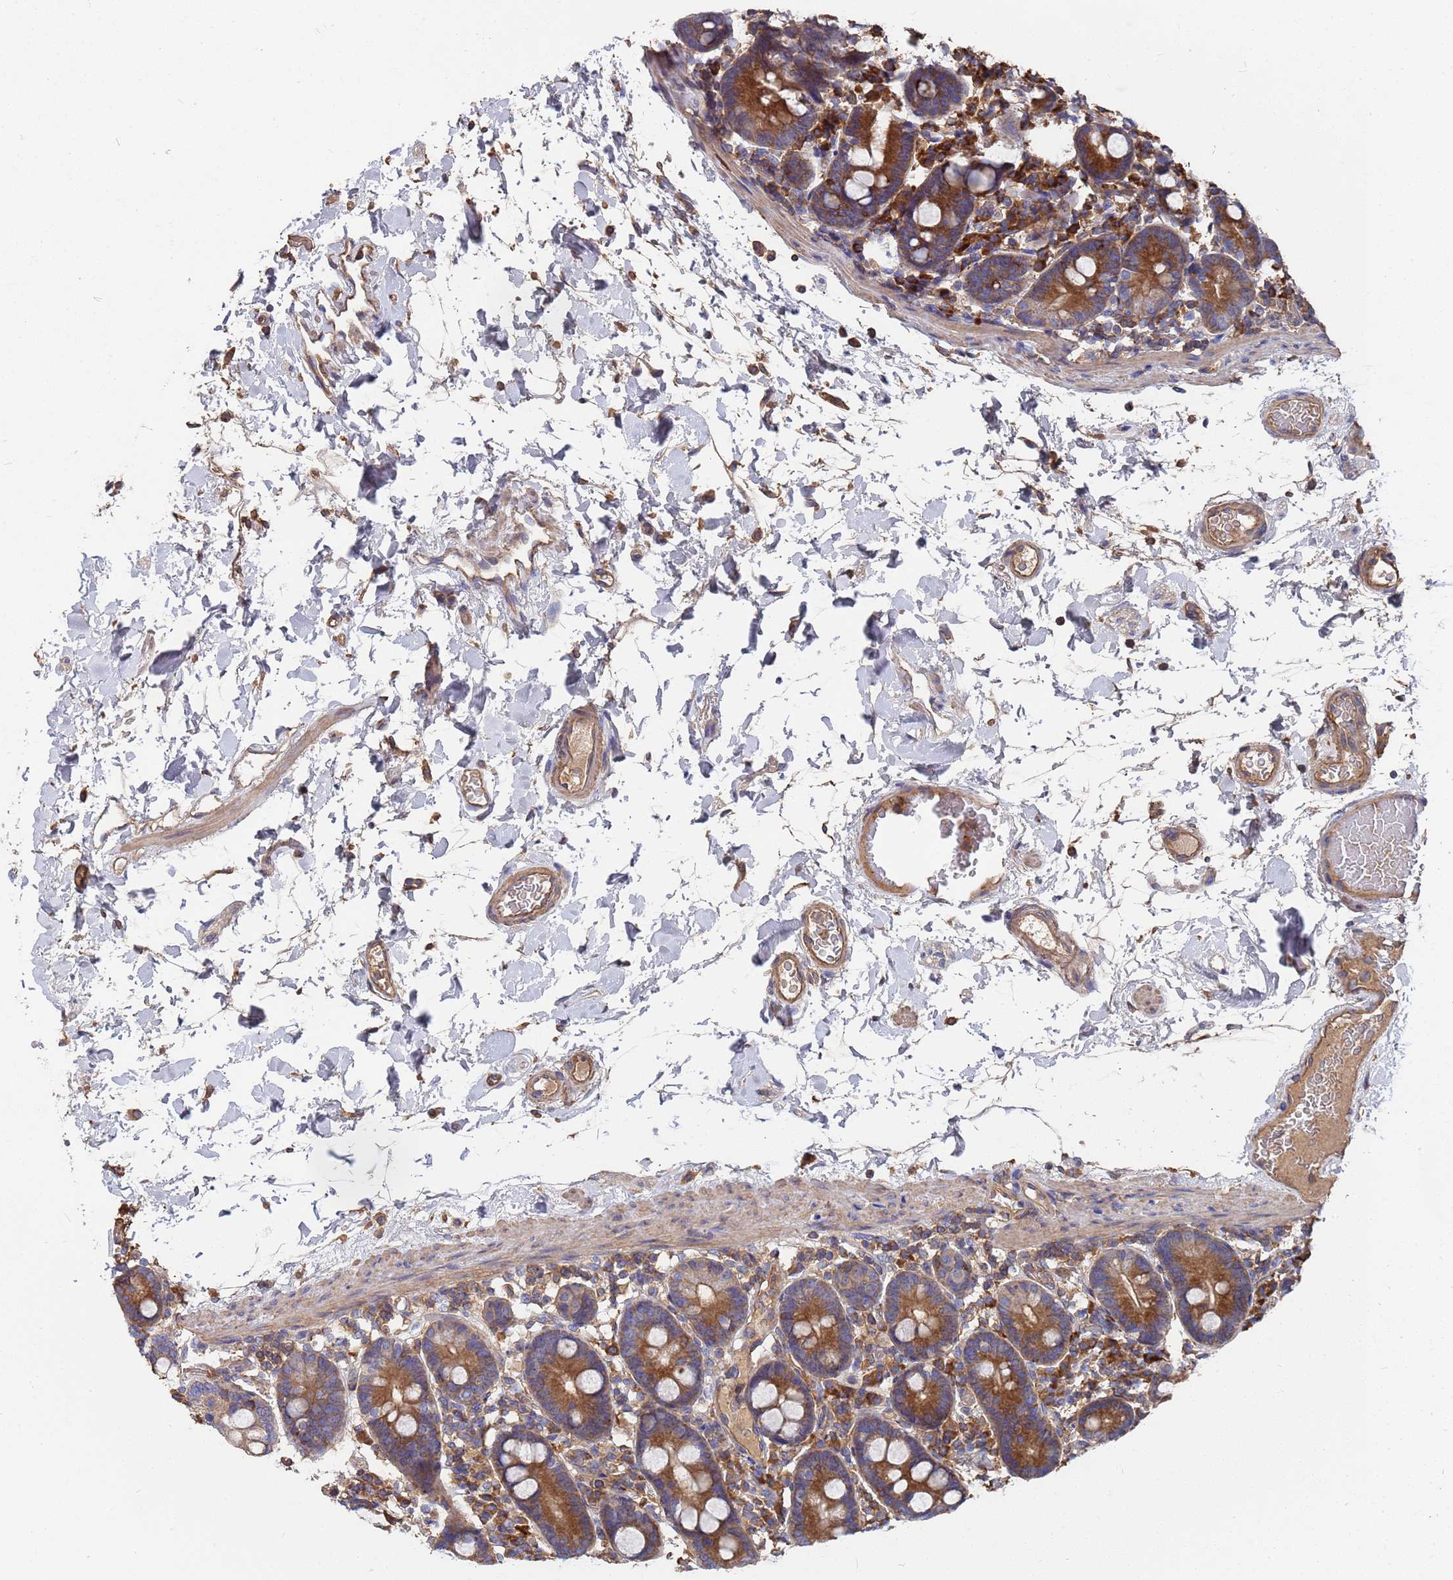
{"staining": {"intensity": "moderate", "quantity": ">75%", "location": "cytoplasmic/membranous"}, "tissue": "duodenum", "cell_type": "Glandular cells", "image_type": "normal", "snomed": [{"axis": "morphology", "description": "Normal tissue, NOS"}, {"axis": "topography", "description": "Duodenum"}], "caption": "Protein staining of unremarkable duodenum exhibits moderate cytoplasmic/membranous positivity in approximately >75% of glandular cells. The staining was performed using DAB to visualize the protein expression in brown, while the nuclei were stained in blue with hematoxylin (Magnification: 20x).", "gene": "PYCR1", "patient": {"sex": "male", "age": 55}}